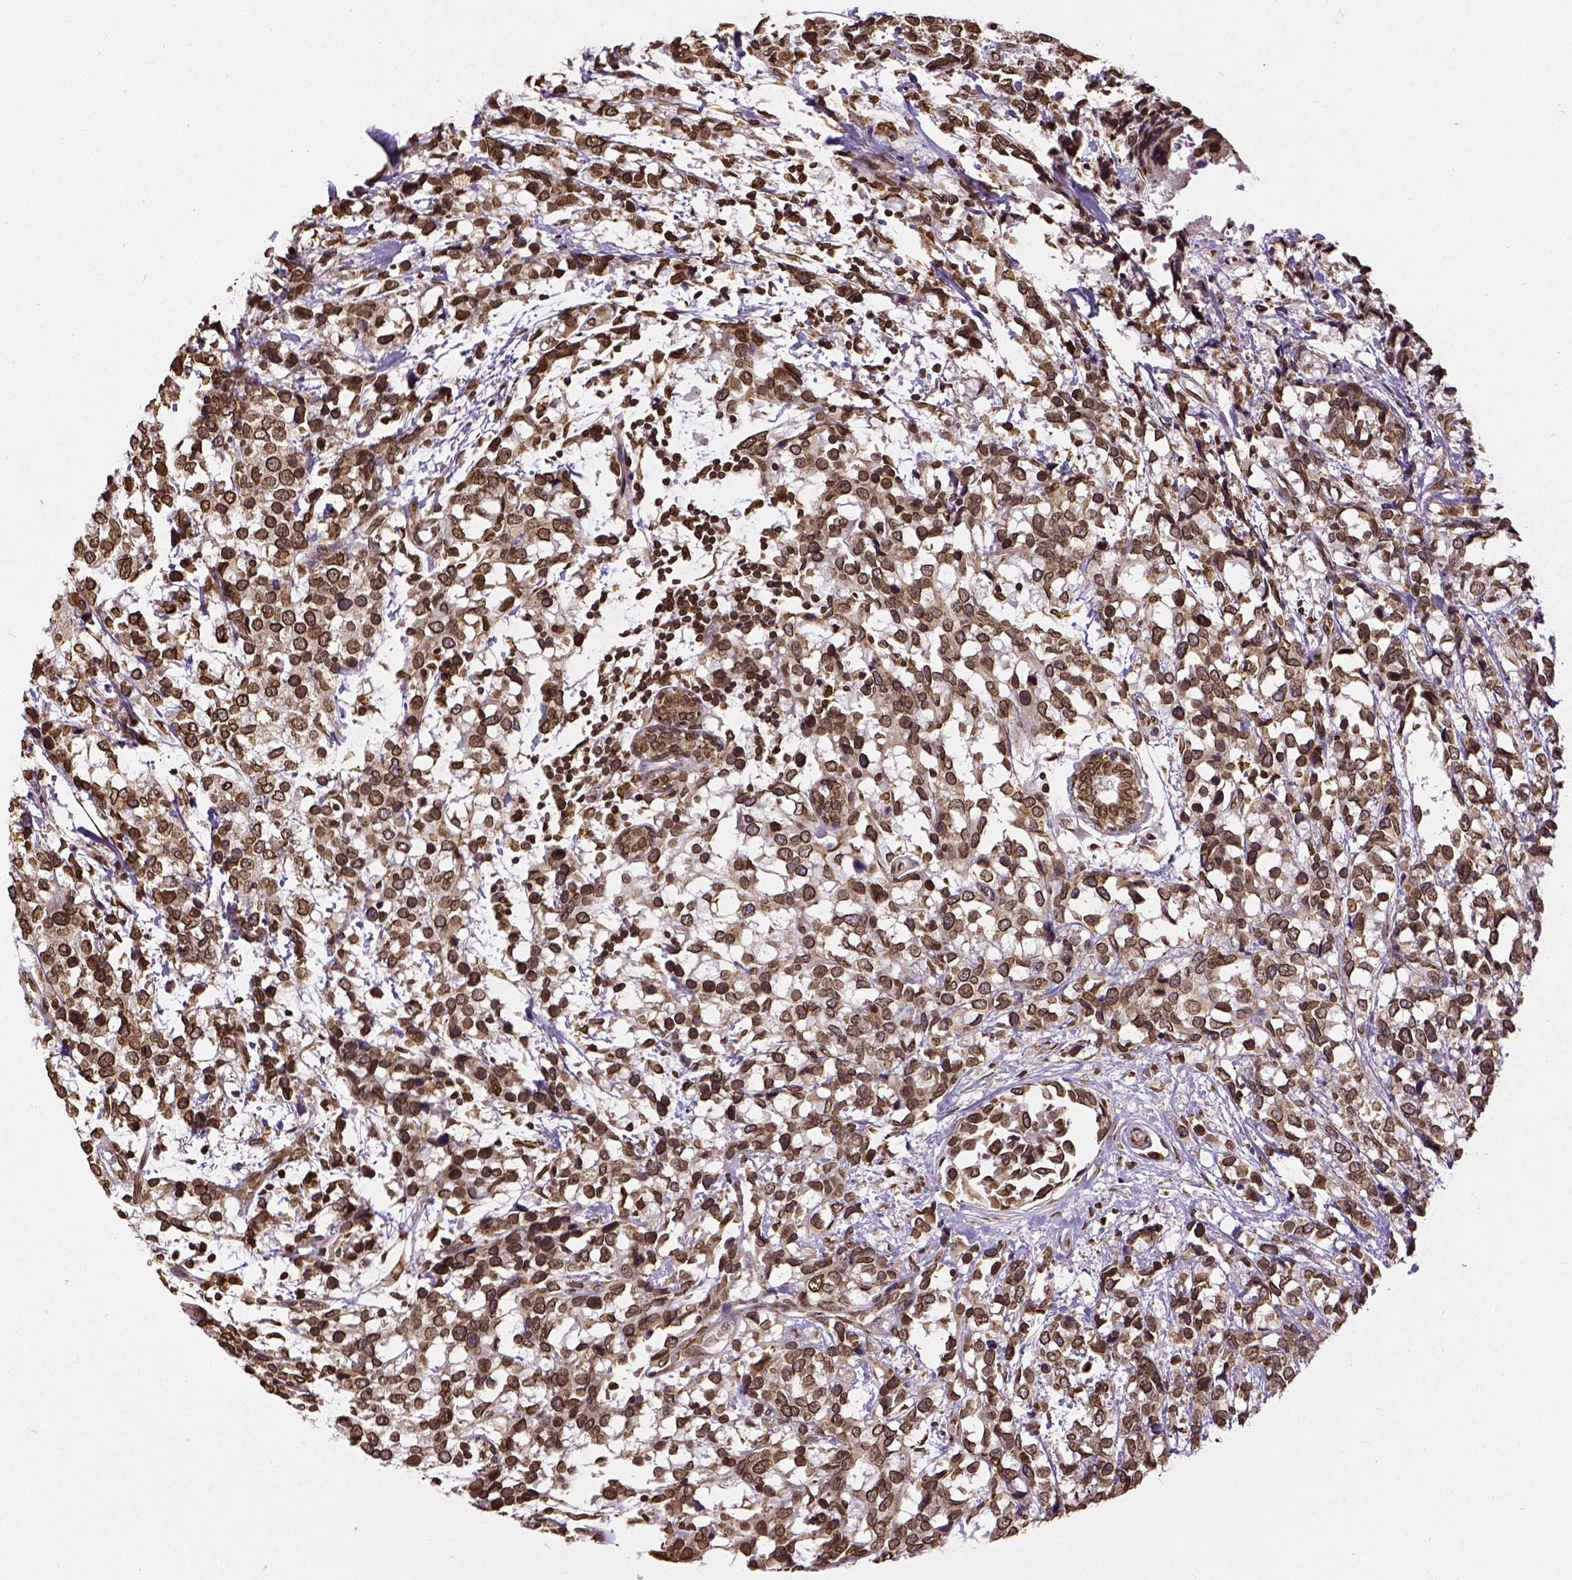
{"staining": {"intensity": "strong", "quantity": ">75%", "location": "cytoplasmic/membranous,nuclear"}, "tissue": "breast cancer", "cell_type": "Tumor cells", "image_type": "cancer", "snomed": [{"axis": "morphology", "description": "Lobular carcinoma"}, {"axis": "topography", "description": "Breast"}], "caption": "There is high levels of strong cytoplasmic/membranous and nuclear positivity in tumor cells of breast lobular carcinoma, as demonstrated by immunohistochemical staining (brown color).", "gene": "MTDH", "patient": {"sex": "female", "age": 59}}